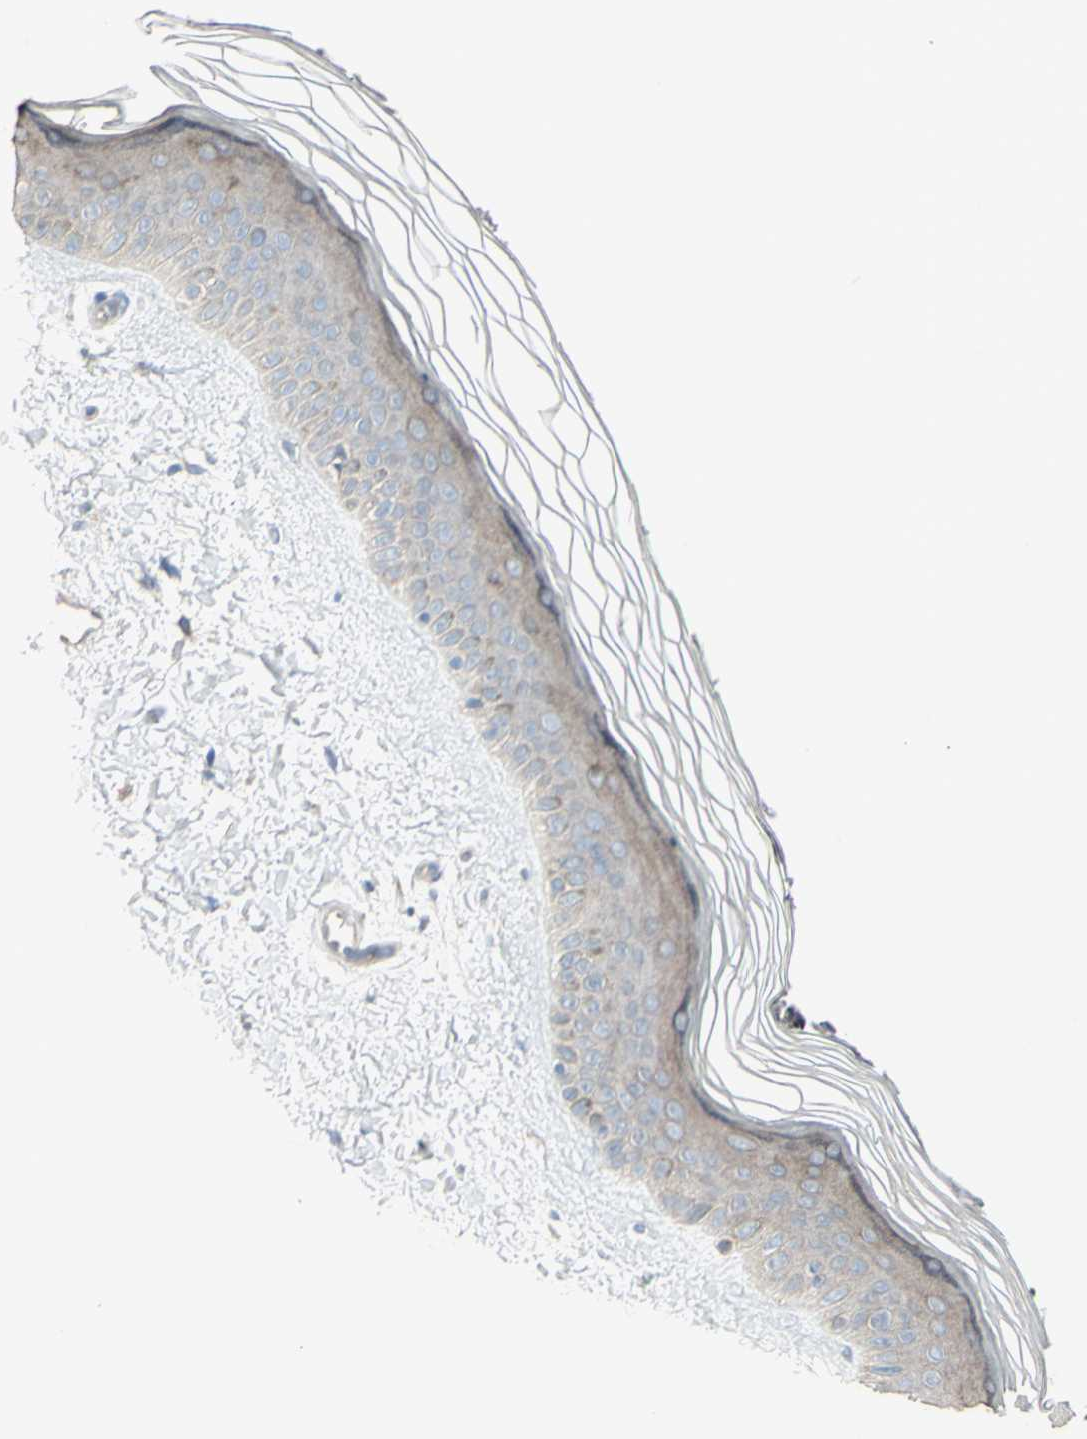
{"staining": {"intensity": "negative", "quantity": "none", "location": "none"}, "tissue": "skin", "cell_type": "Fibroblasts", "image_type": "normal", "snomed": [{"axis": "morphology", "description": "Normal tissue, NOS"}, {"axis": "topography", "description": "Skin"}], "caption": "This photomicrograph is of benign skin stained with immunohistochemistry to label a protein in brown with the nuclei are counter-stained blue. There is no expression in fibroblasts.", "gene": "FAM171B", "patient": {"sex": "female", "age": 19}}